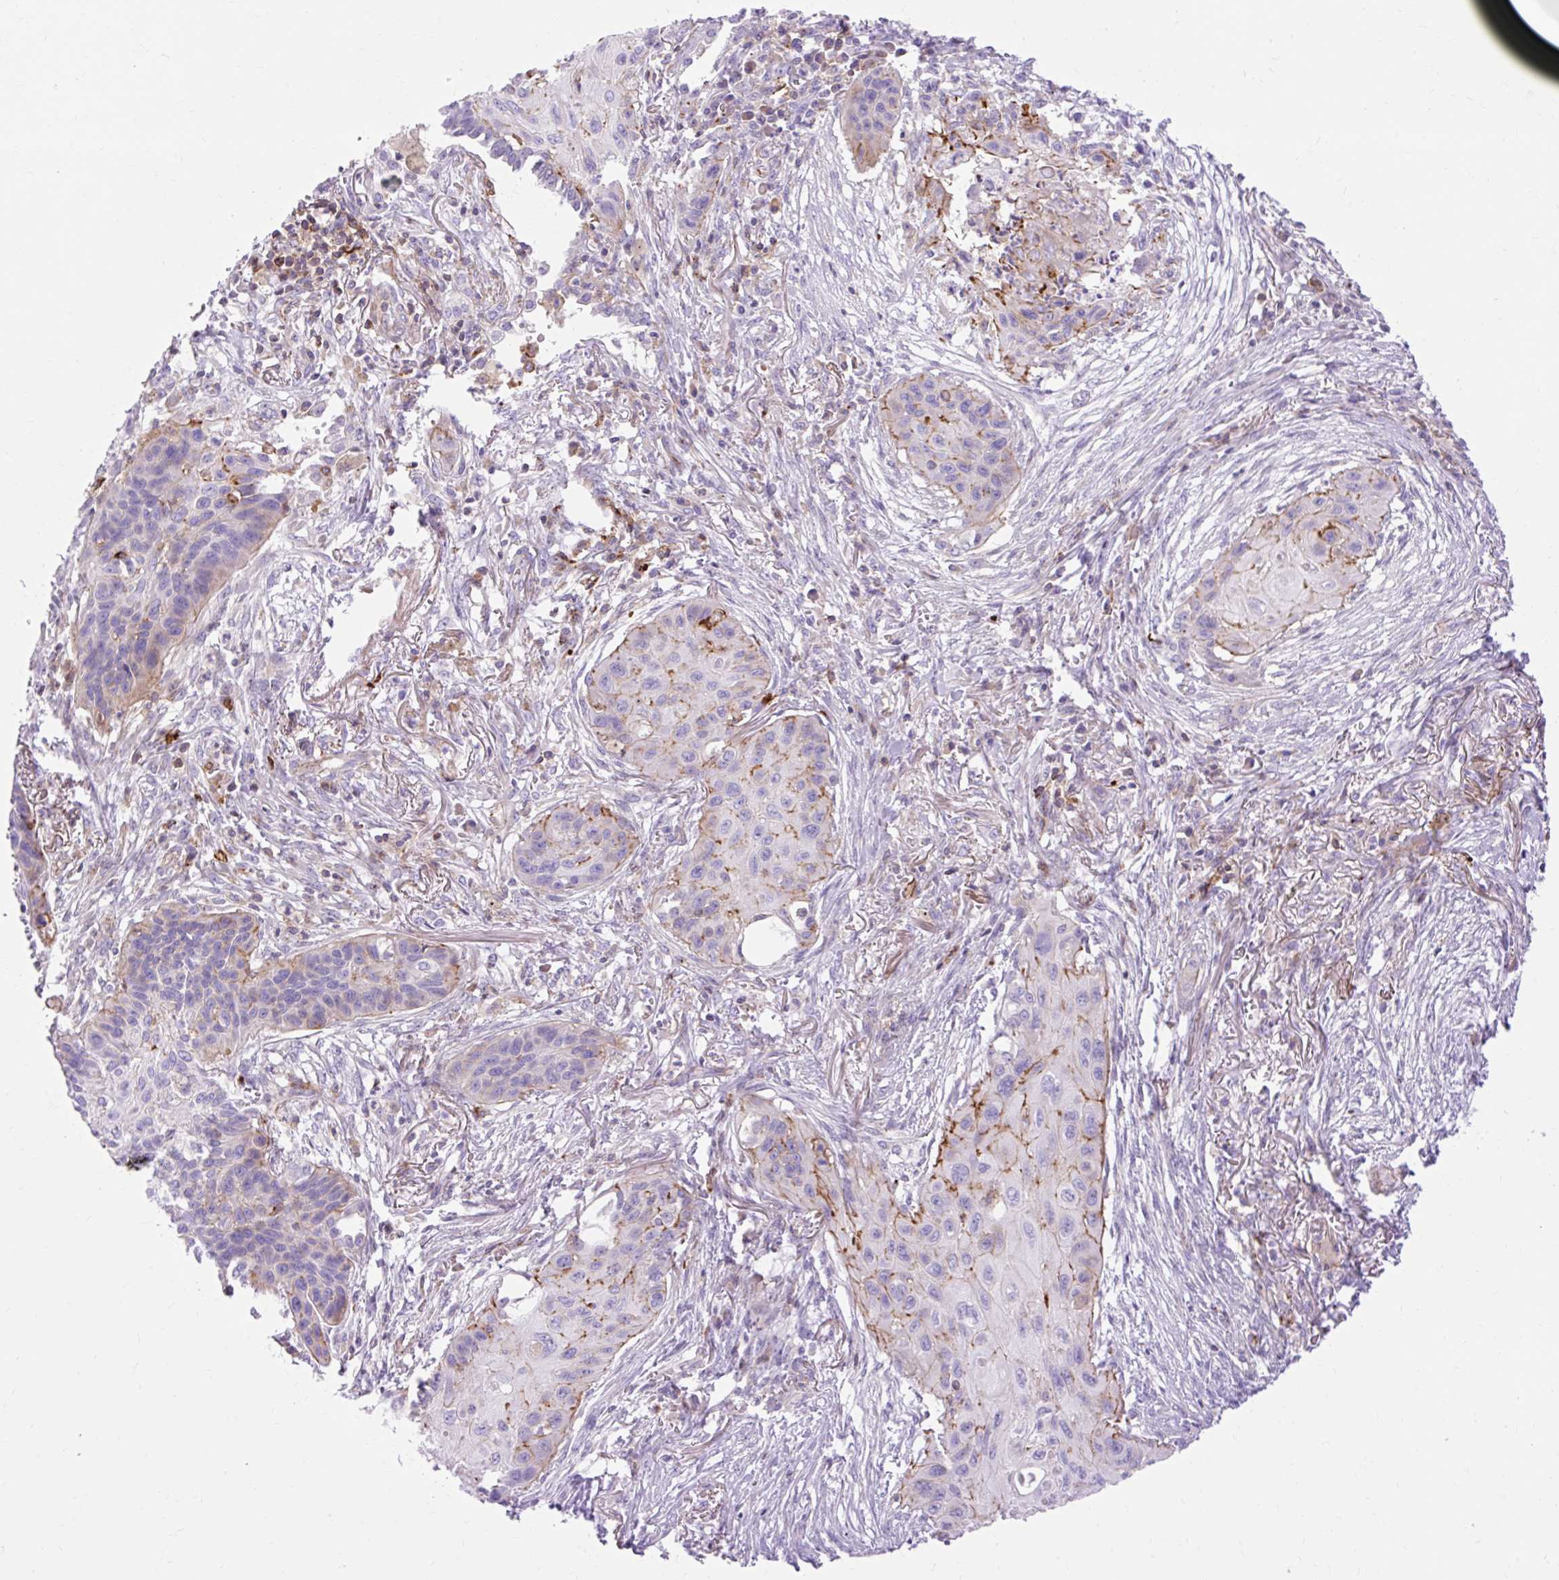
{"staining": {"intensity": "strong", "quantity": "<25%", "location": "cytoplasmic/membranous"}, "tissue": "lung cancer", "cell_type": "Tumor cells", "image_type": "cancer", "snomed": [{"axis": "morphology", "description": "Squamous cell carcinoma, NOS"}, {"axis": "topography", "description": "Lung"}], "caption": "Tumor cells exhibit medium levels of strong cytoplasmic/membranous expression in approximately <25% of cells in human lung cancer (squamous cell carcinoma).", "gene": "CORO7-PAM16", "patient": {"sex": "male", "age": 71}}